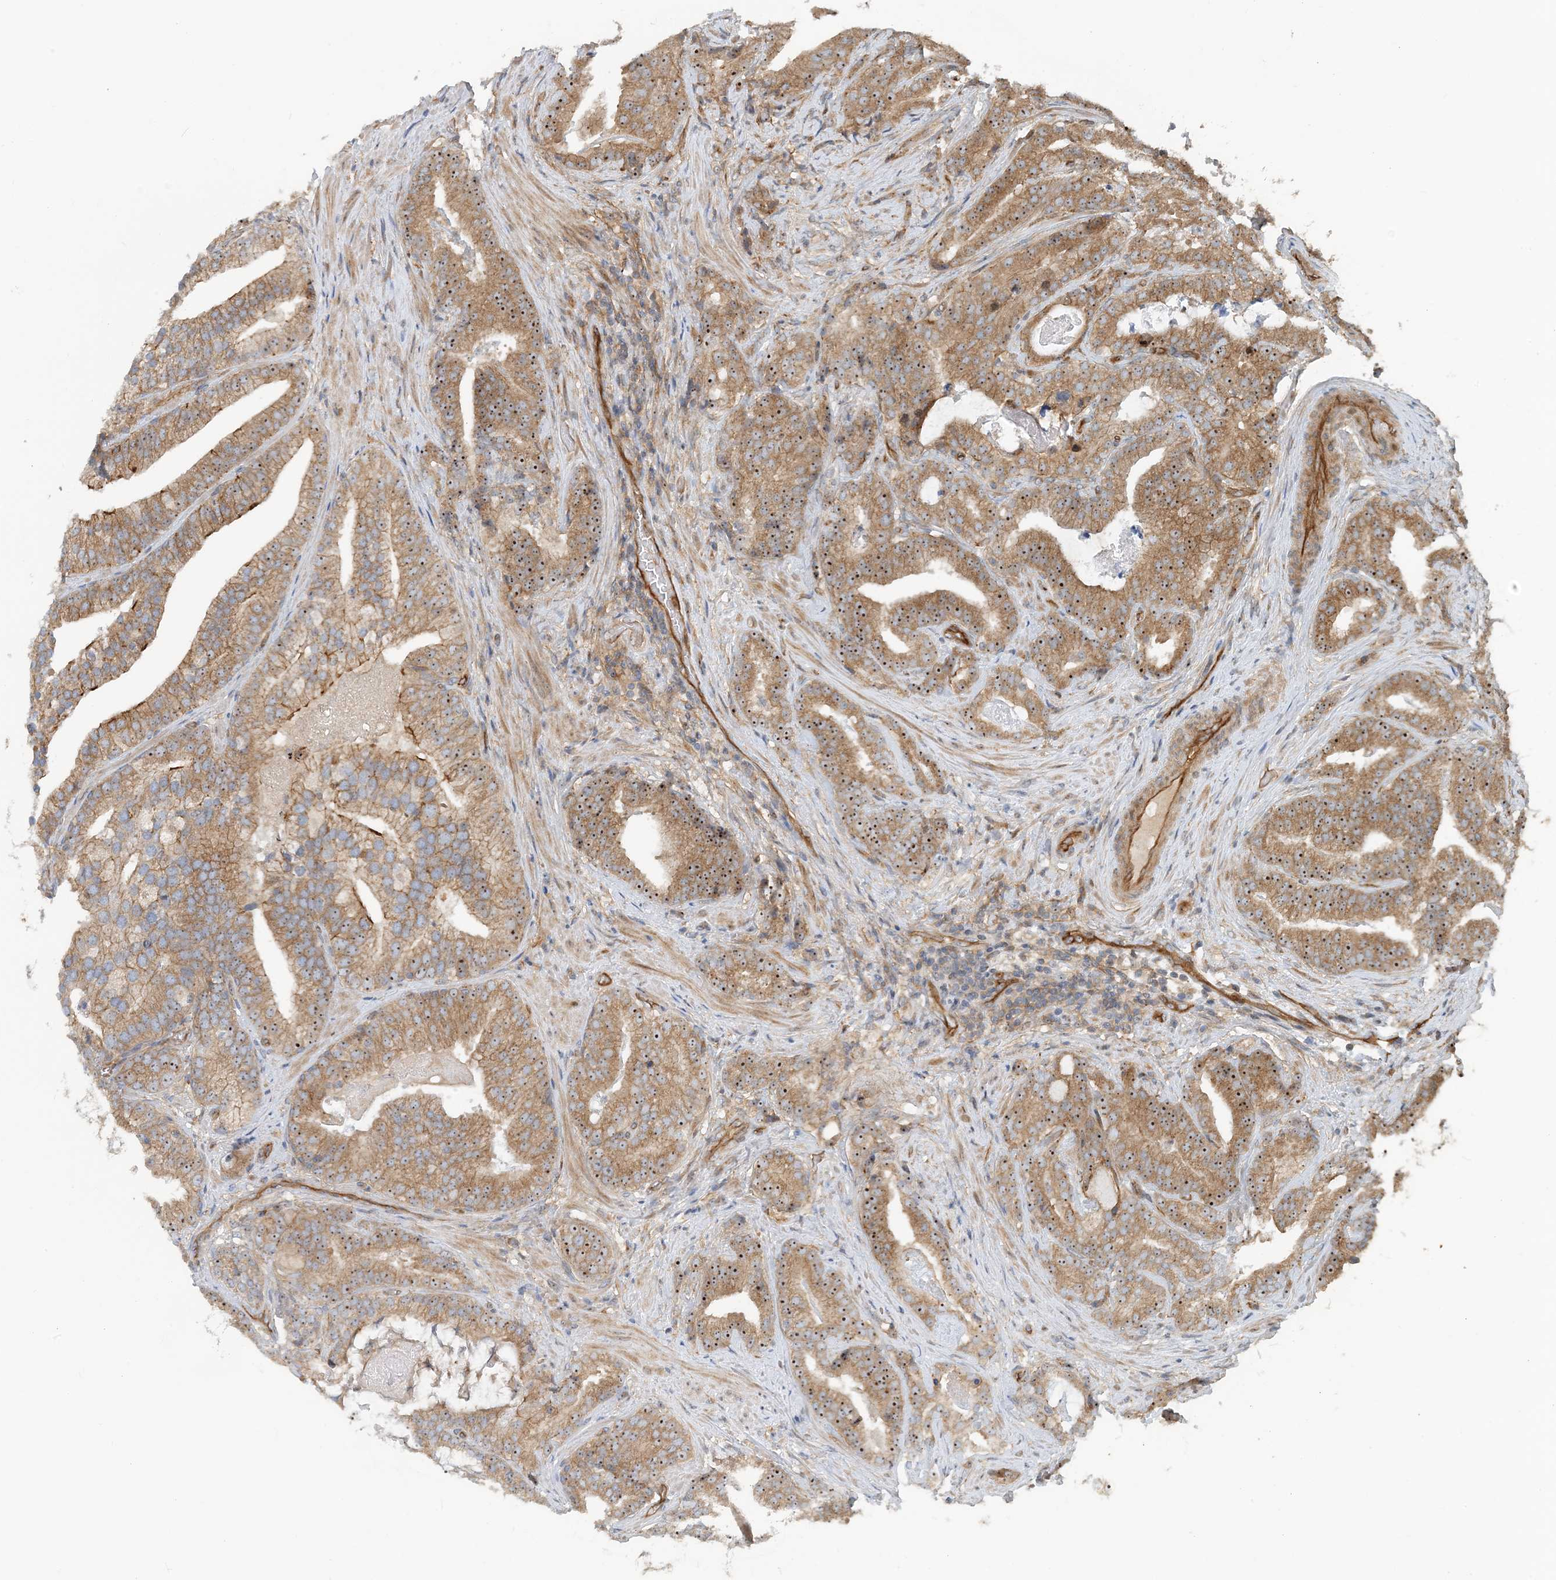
{"staining": {"intensity": "moderate", "quantity": ">75%", "location": "cytoplasmic/membranous,nuclear"}, "tissue": "prostate cancer", "cell_type": "Tumor cells", "image_type": "cancer", "snomed": [{"axis": "morphology", "description": "Adenocarcinoma, Low grade"}, {"axis": "topography", "description": "Prostate"}], "caption": "This is an image of immunohistochemistry staining of prostate cancer, which shows moderate positivity in the cytoplasmic/membranous and nuclear of tumor cells.", "gene": "MYL5", "patient": {"sex": "male", "age": 67}}